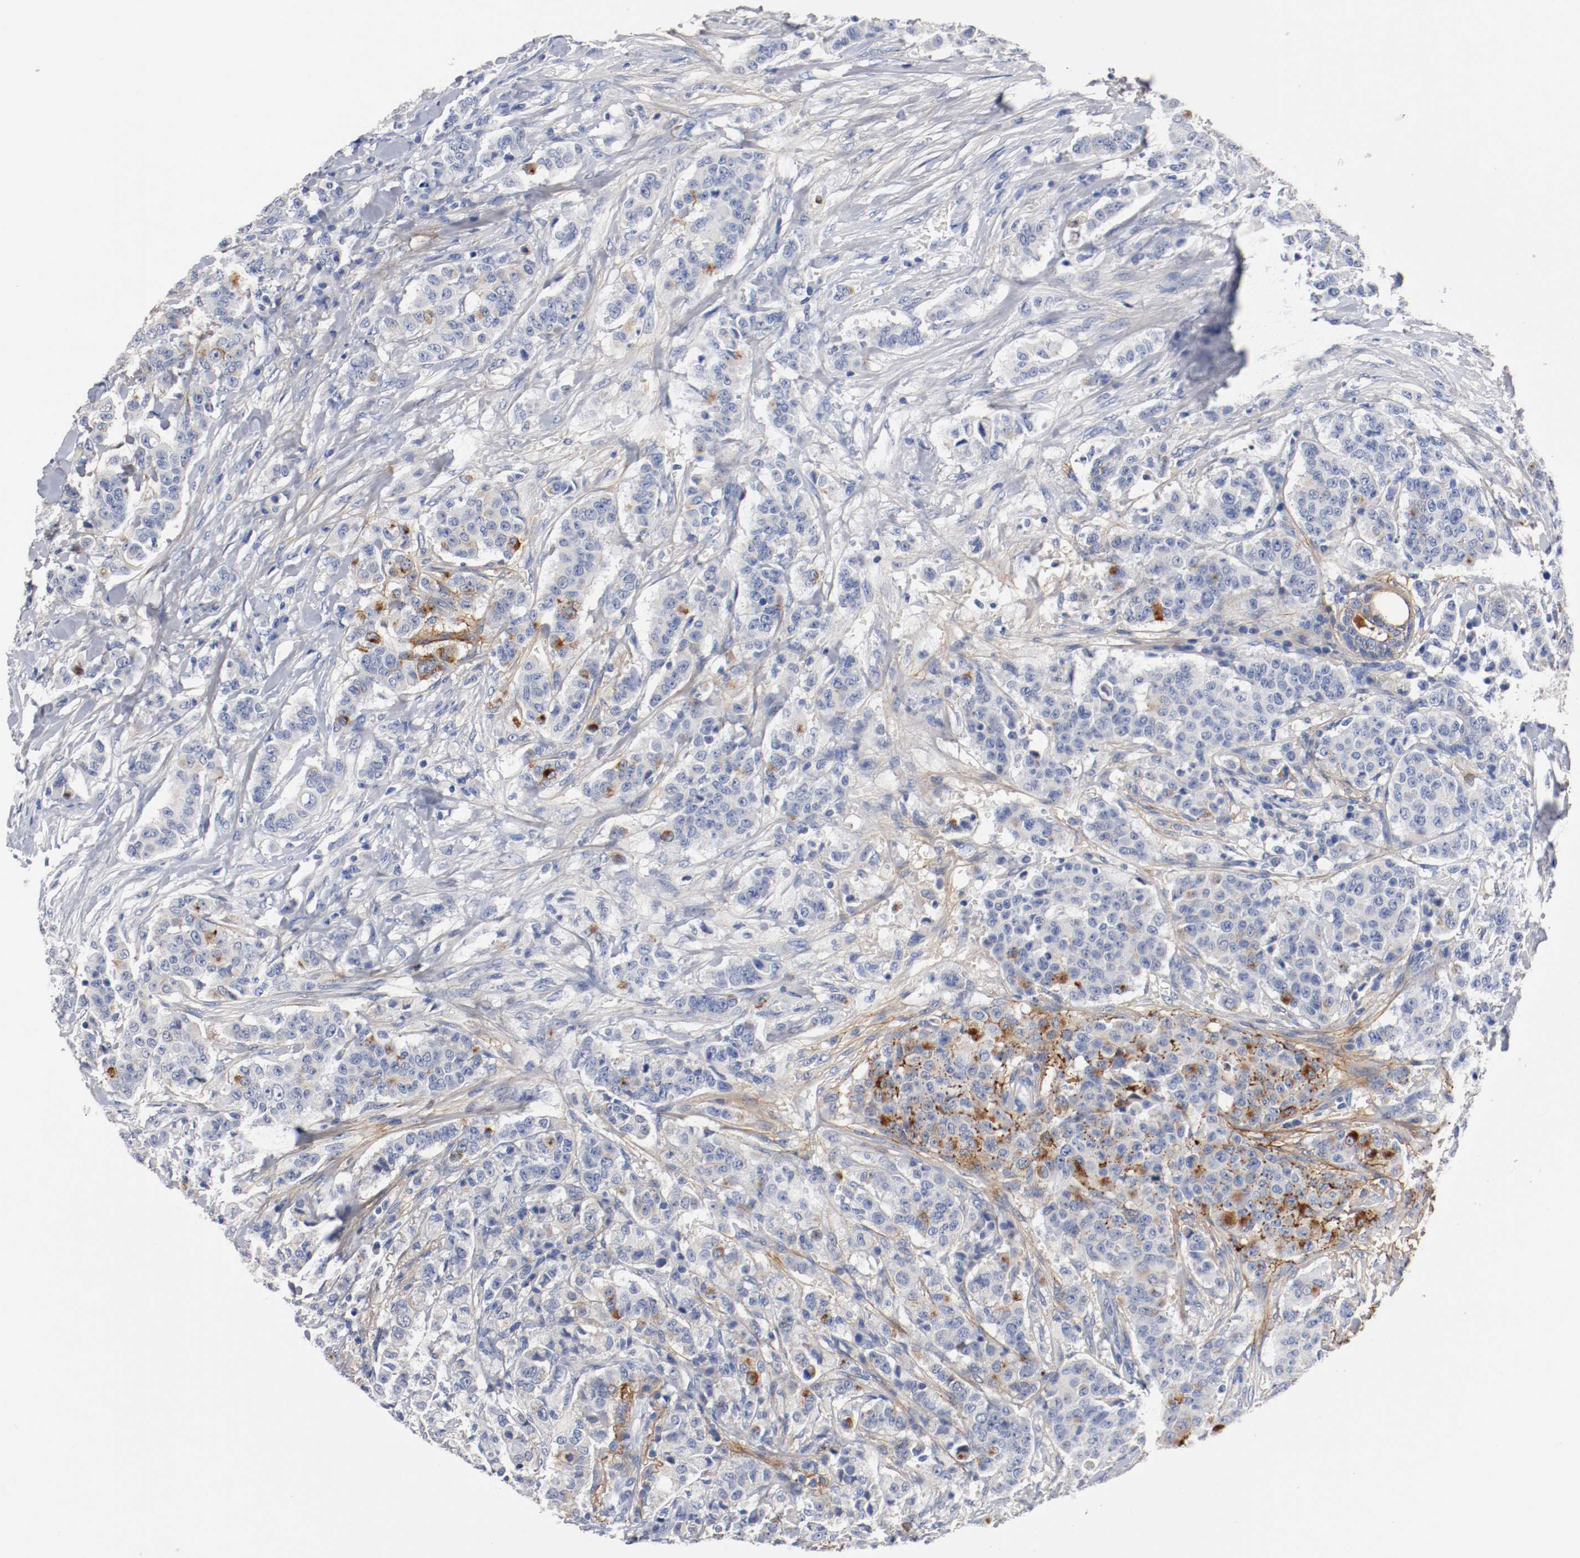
{"staining": {"intensity": "moderate", "quantity": "25%-75%", "location": "cytoplasmic/membranous"}, "tissue": "breast cancer", "cell_type": "Tumor cells", "image_type": "cancer", "snomed": [{"axis": "morphology", "description": "Duct carcinoma"}, {"axis": "topography", "description": "Breast"}], "caption": "IHC (DAB) staining of human breast cancer displays moderate cytoplasmic/membranous protein positivity in approximately 25%-75% of tumor cells.", "gene": "TNC", "patient": {"sex": "female", "age": 40}}